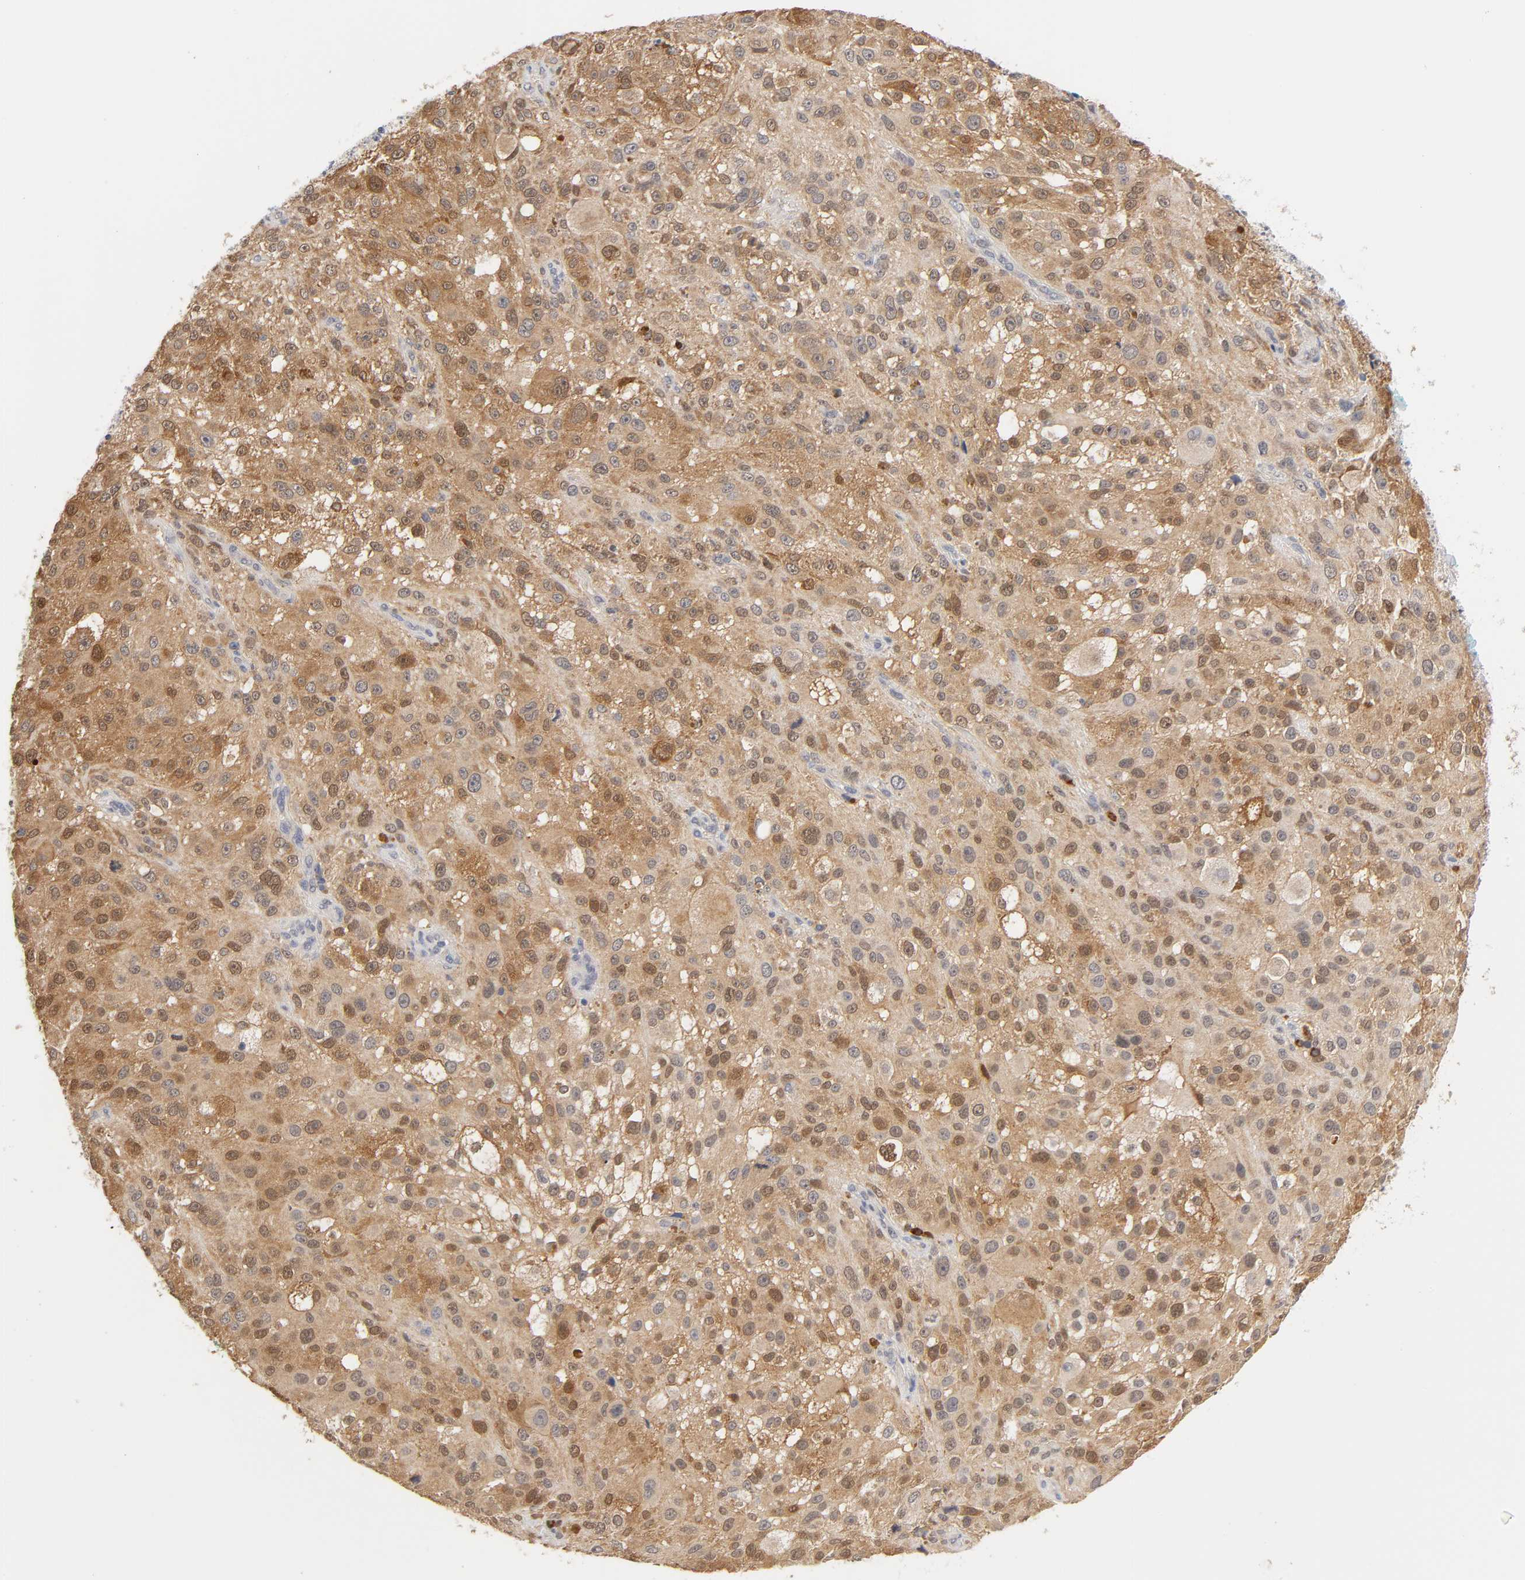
{"staining": {"intensity": "strong", "quantity": ">75%", "location": "cytoplasmic/membranous,nuclear"}, "tissue": "melanoma", "cell_type": "Tumor cells", "image_type": "cancer", "snomed": [{"axis": "morphology", "description": "Necrosis, NOS"}, {"axis": "morphology", "description": "Malignant melanoma, NOS"}, {"axis": "topography", "description": "Skin"}], "caption": "Malignant melanoma stained with DAB (3,3'-diaminobenzidine) immunohistochemistry exhibits high levels of strong cytoplasmic/membranous and nuclear expression in about >75% of tumor cells. The protein is shown in brown color, while the nuclei are stained blue.", "gene": "GSTZ1", "patient": {"sex": "female", "age": 87}}